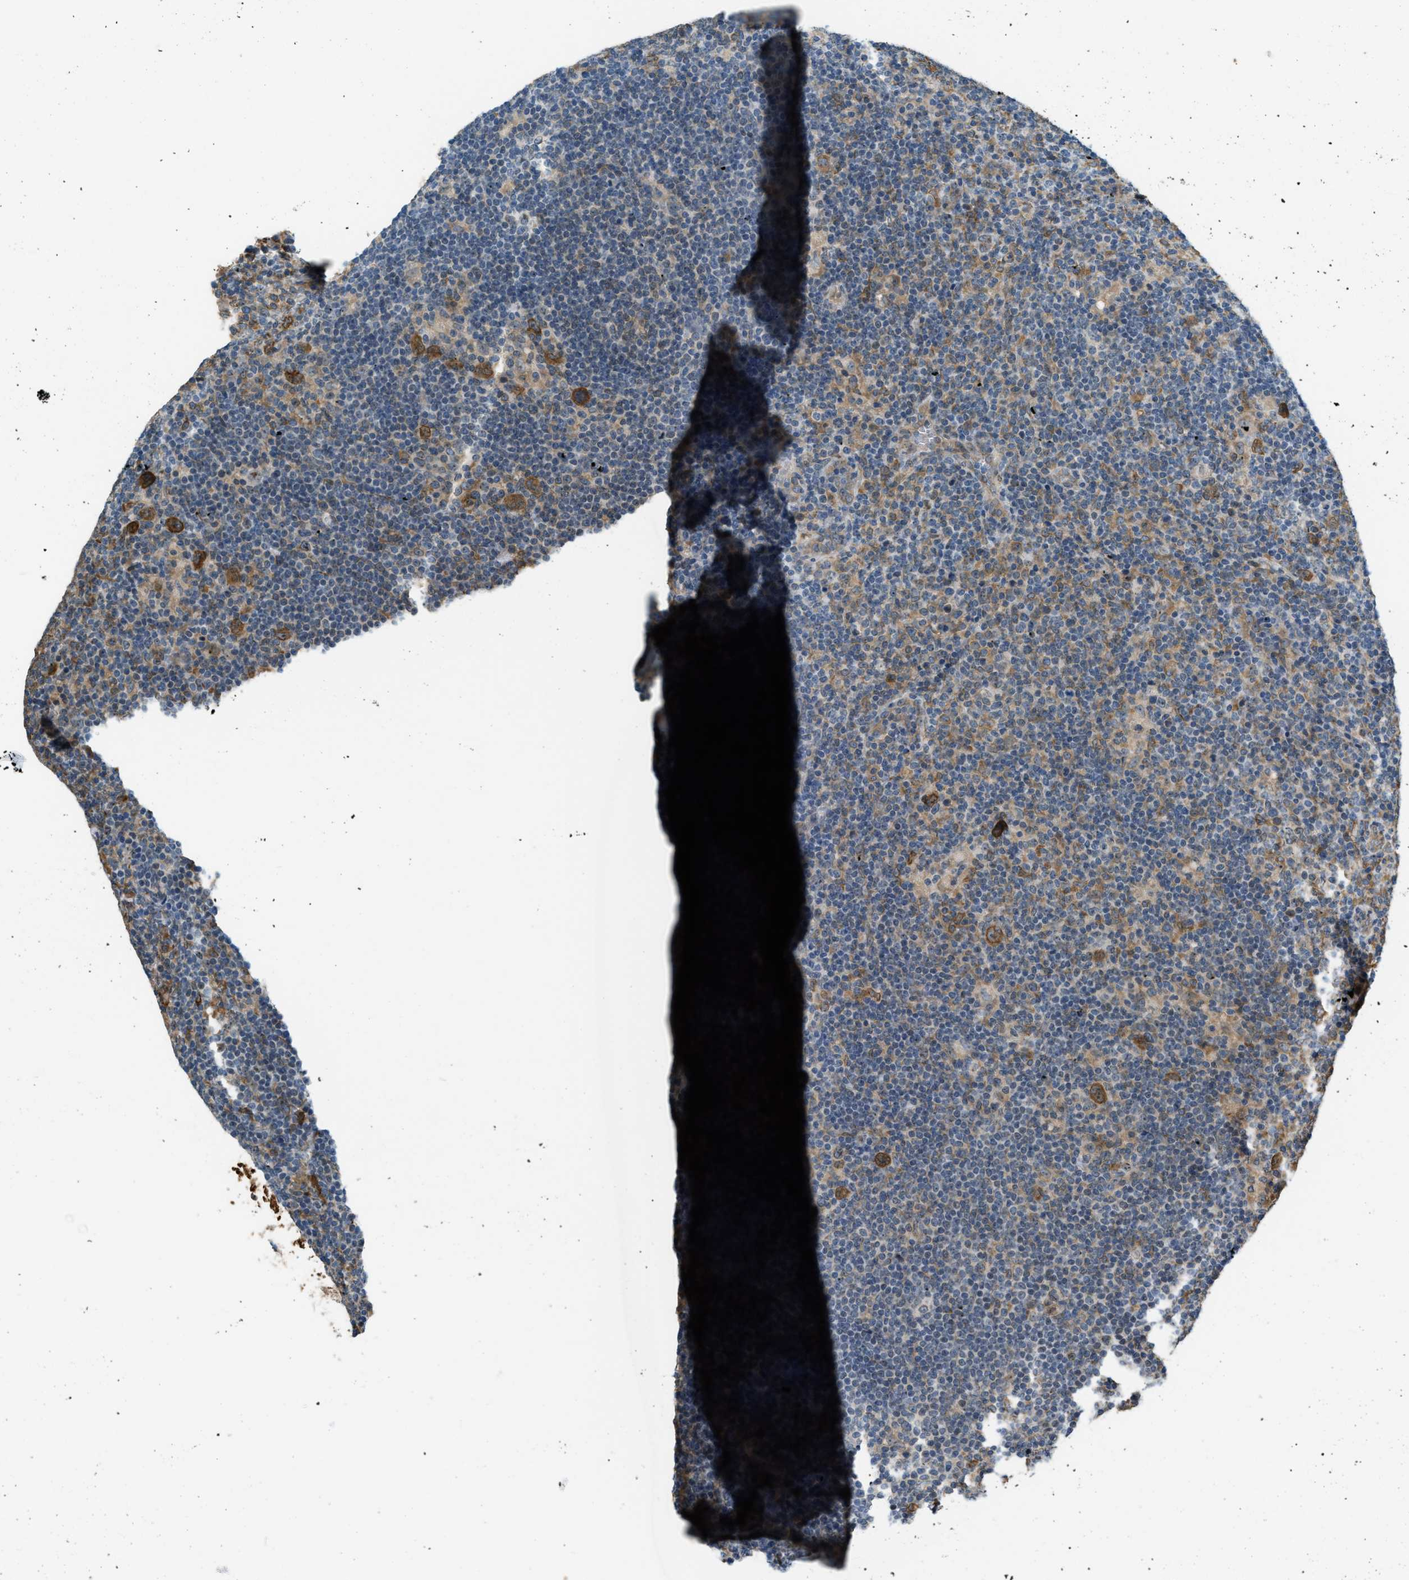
{"staining": {"intensity": "strong", "quantity": ">75%", "location": "cytoplasmic/membranous"}, "tissue": "lymphoma", "cell_type": "Tumor cells", "image_type": "cancer", "snomed": [{"axis": "morphology", "description": "Hodgkin's disease, NOS"}, {"axis": "topography", "description": "Lymph node"}], "caption": "Strong cytoplasmic/membranous protein staining is present in about >75% of tumor cells in Hodgkin's disease.", "gene": "OS9", "patient": {"sex": "female", "age": 57}}